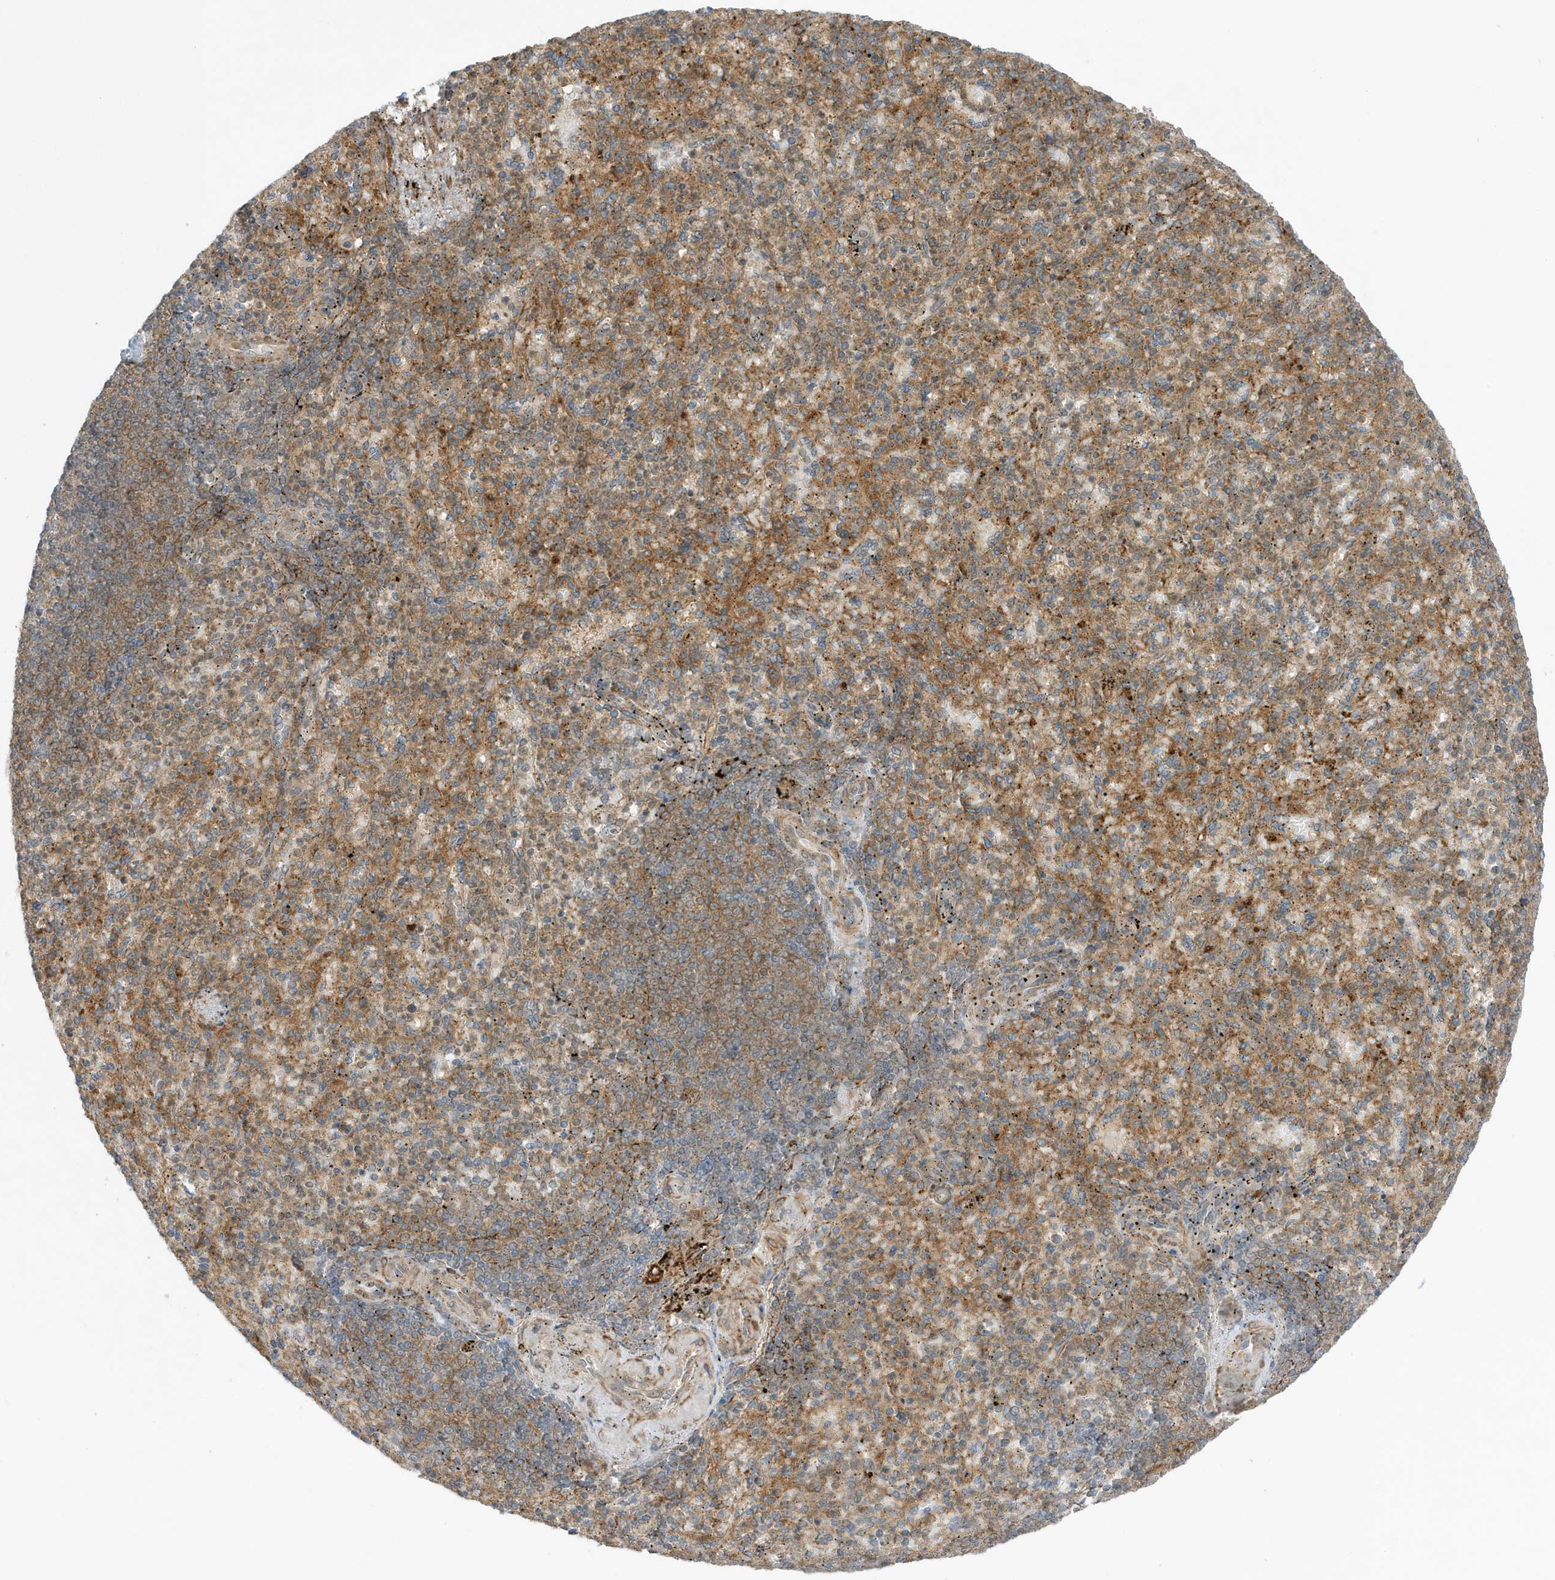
{"staining": {"intensity": "moderate", "quantity": "25%-75%", "location": "cytoplasmic/membranous"}, "tissue": "spleen", "cell_type": "Cells in red pulp", "image_type": "normal", "snomed": [{"axis": "morphology", "description": "Normal tissue, NOS"}, {"axis": "topography", "description": "Spleen"}], "caption": "Immunohistochemistry (IHC) photomicrograph of normal spleen: spleen stained using immunohistochemistry (IHC) demonstrates medium levels of moderate protein expression localized specifically in the cytoplasmic/membranous of cells in red pulp, appearing as a cytoplasmic/membranous brown color.", "gene": "DHX36", "patient": {"sex": "female", "age": 74}}